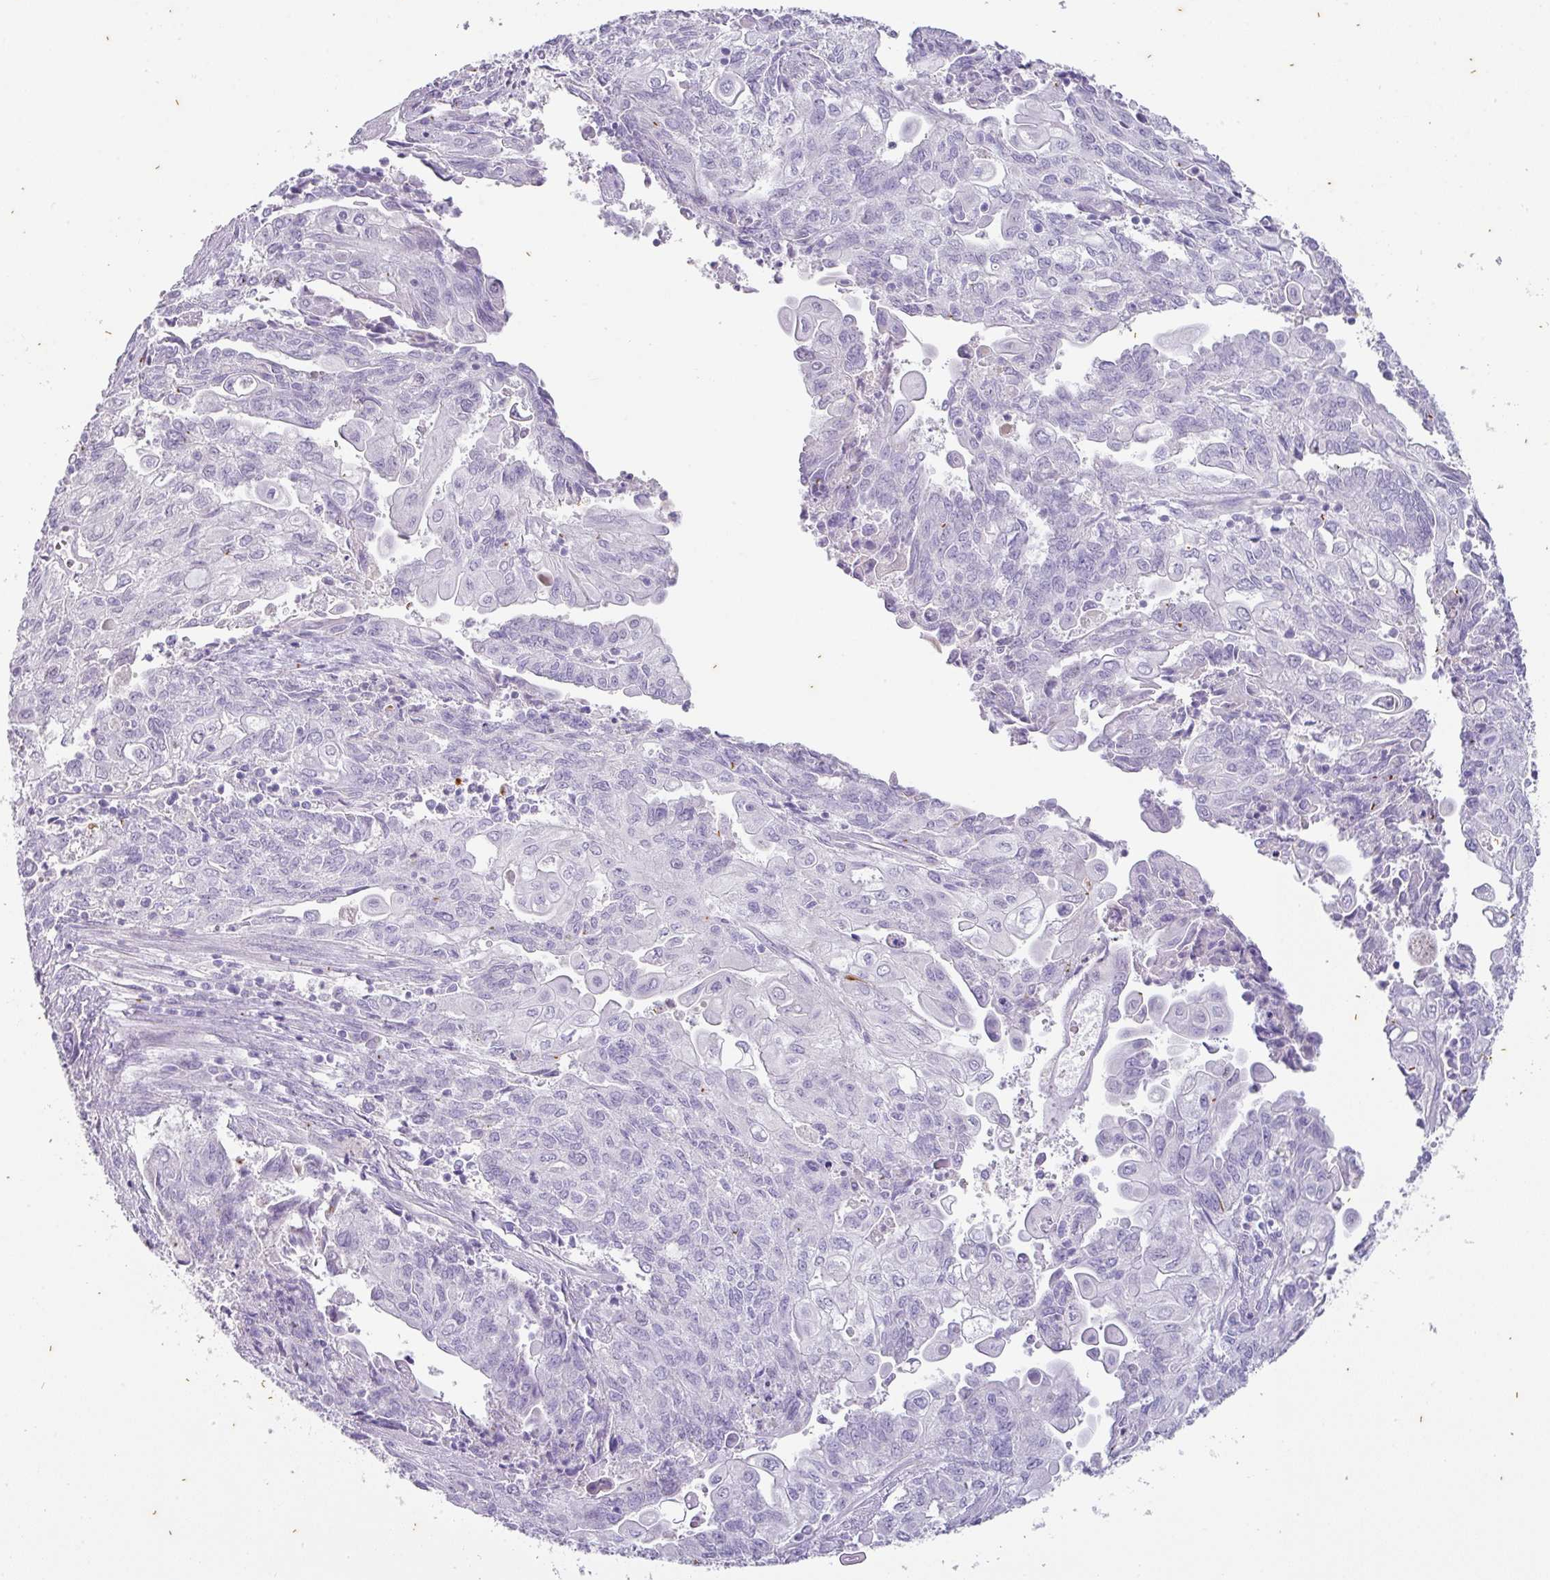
{"staining": {"intensity": "negative", "quantity": "none", "location": "none"}, "tissue": "endometrial cancer", "cell_type": "Tumor cells", "image_type": "cancer", "snomed": [{"axis": "morphology", "description": "Adenocarcinoma, NOS"}, {"axis": "topography", "description": "Endometrium"}], "caption": "Endometrial cancer (adenocarcinoma) stained for a protein using IHC exhibits no positivity tumor cells.", "gene": "OR52N1", "patient": {"sex": "female", "age": 54}}